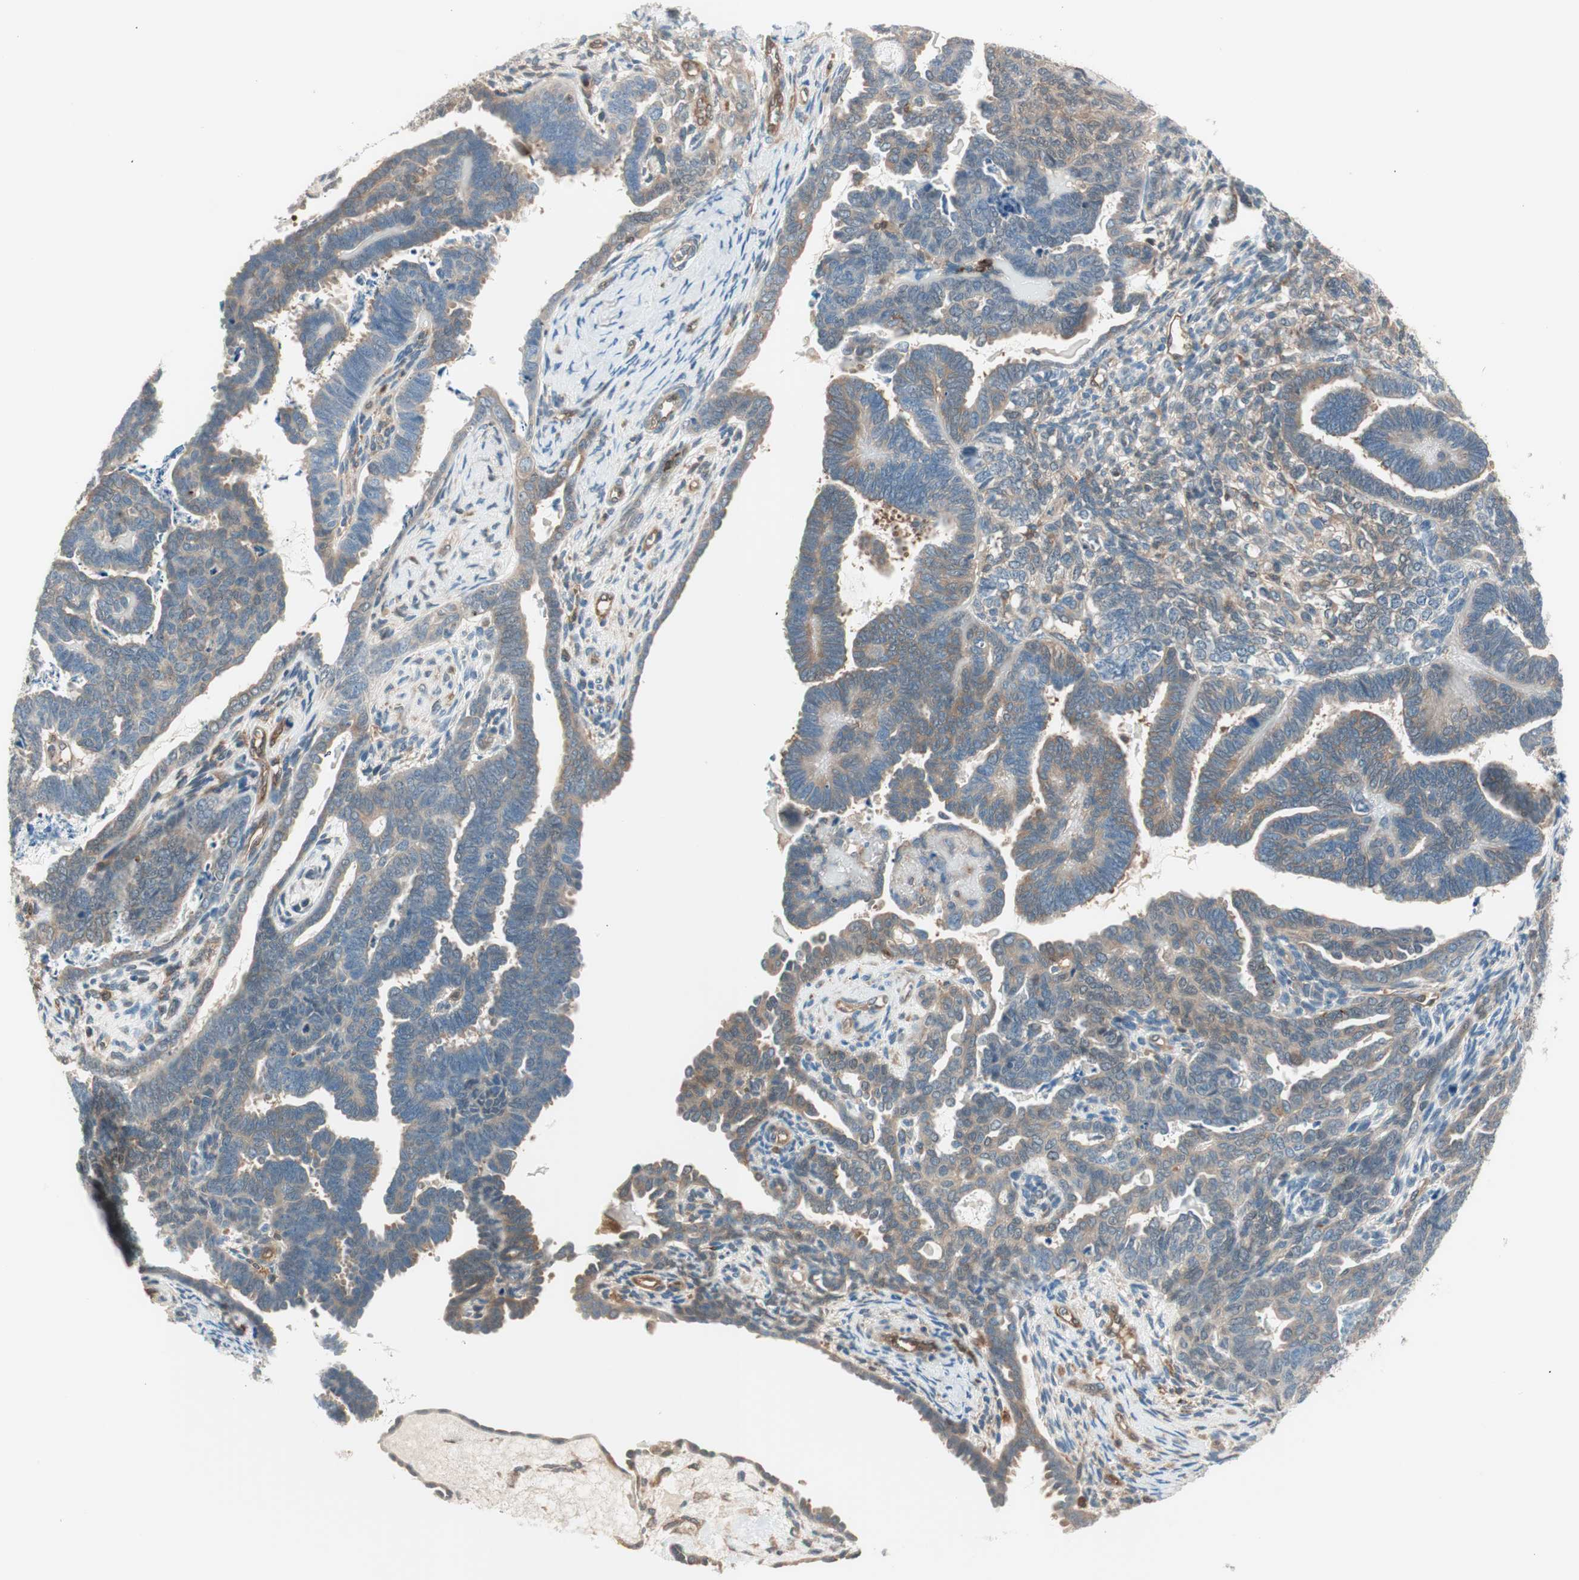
{"staining": {"intensity": "weak", "quantity": "<25%", "location": "cytoplasmic/membranous"}, "tissue": "endometrial cancer", "cell_type": "Tumor cells", "image_type": "cancer", "snomed": [{"axis": "morphology", "description": "Neoplasm, malignant, NOS"}, {"axis": "topography", "description": "Endometrium"}], "caption": "This micrograph is of neoplasm (malignant) (endometrial) stained with IHC to label a protein in brown with the nuclei are counter-stained blue. There is no expression in tumor cells.", "gene": "GALT", "patient": {"sex": "female", "age": 74}}